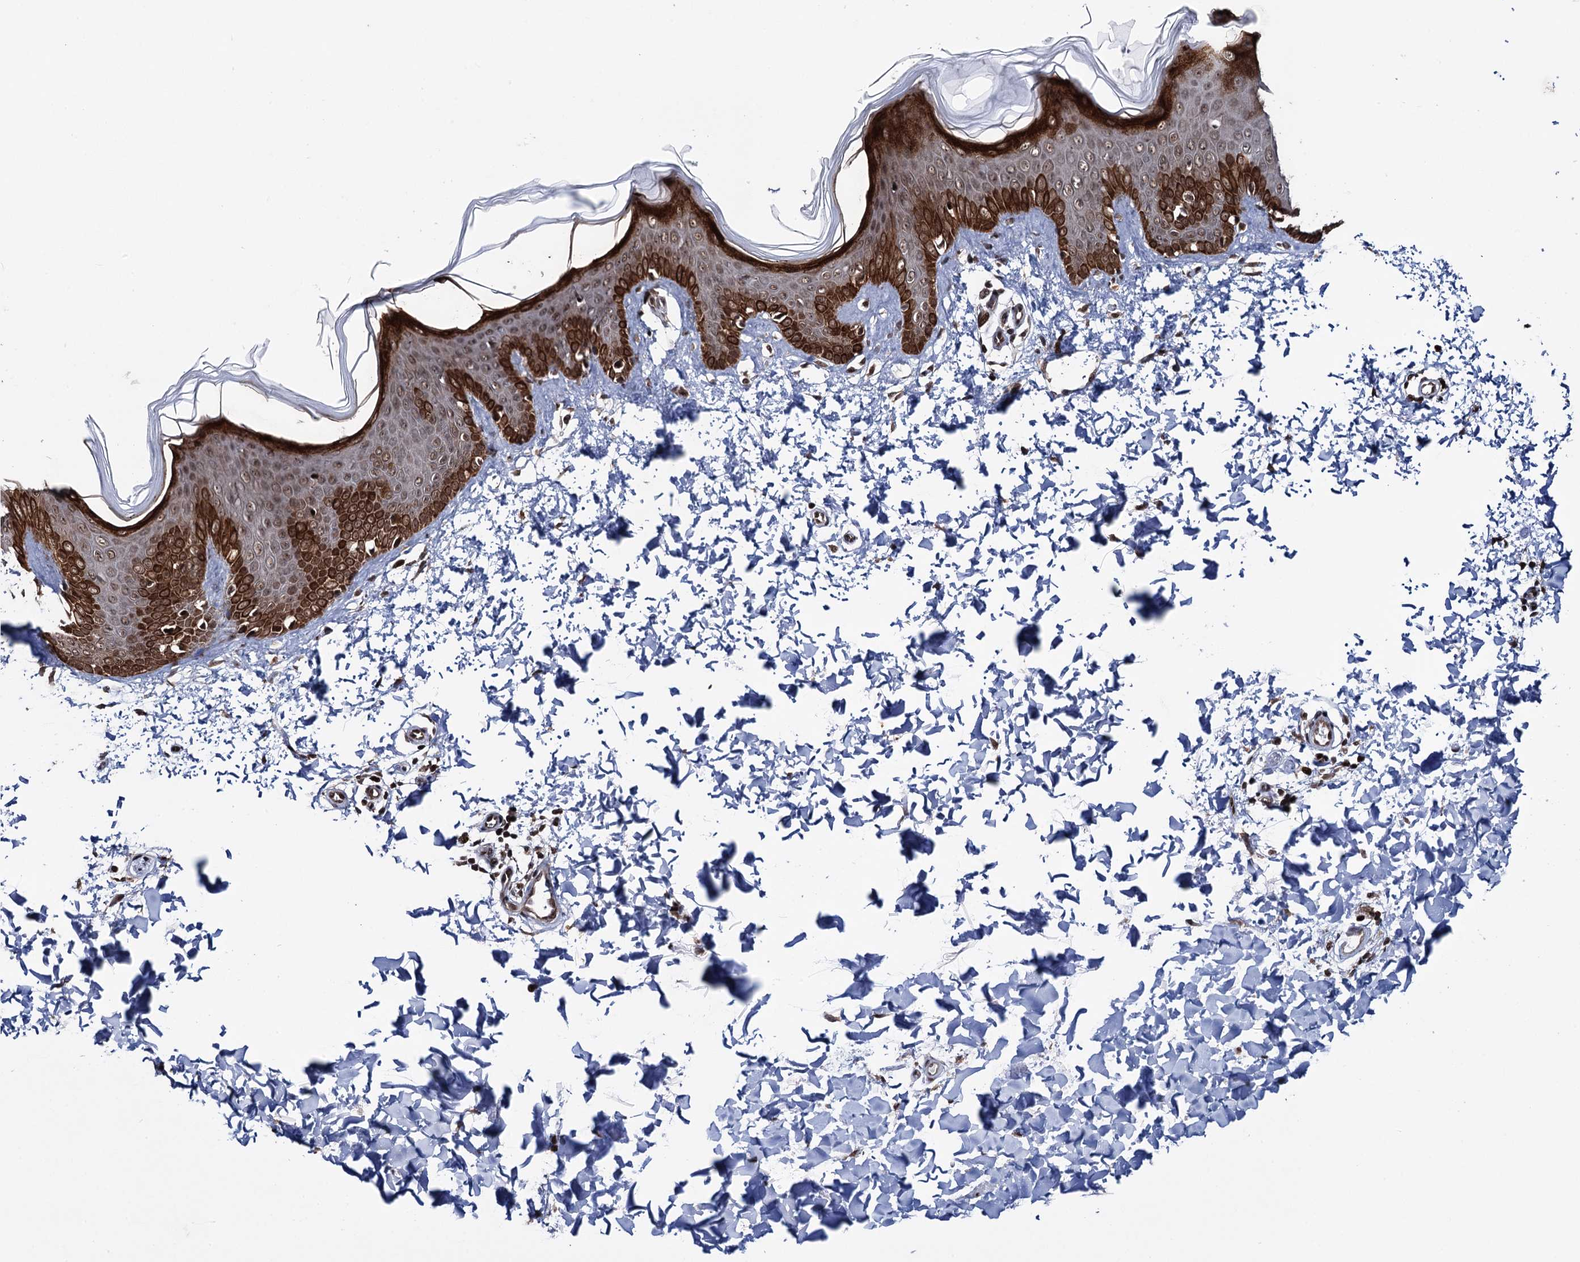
{"staining": {"intensity": "moderate", "quantity": ">75%", "location": "cytoplasmic/membranous,nuclear"}, "tissue": "skin", "cell_type": "Fibroblasts", "image_type": "normal", "snomed": [{"axis": "morphology", "description": "Normal tissue, NOS"}, {"axis": "topography", "description": "Skin"}], "caption": "Protein staining shows moderate cytoplasmic/membranous,nuclear expression in about >75% of fibroblasts in normal skin.", "gene": "ZNF169", "patient": {"sex": "male", "age": 36}}